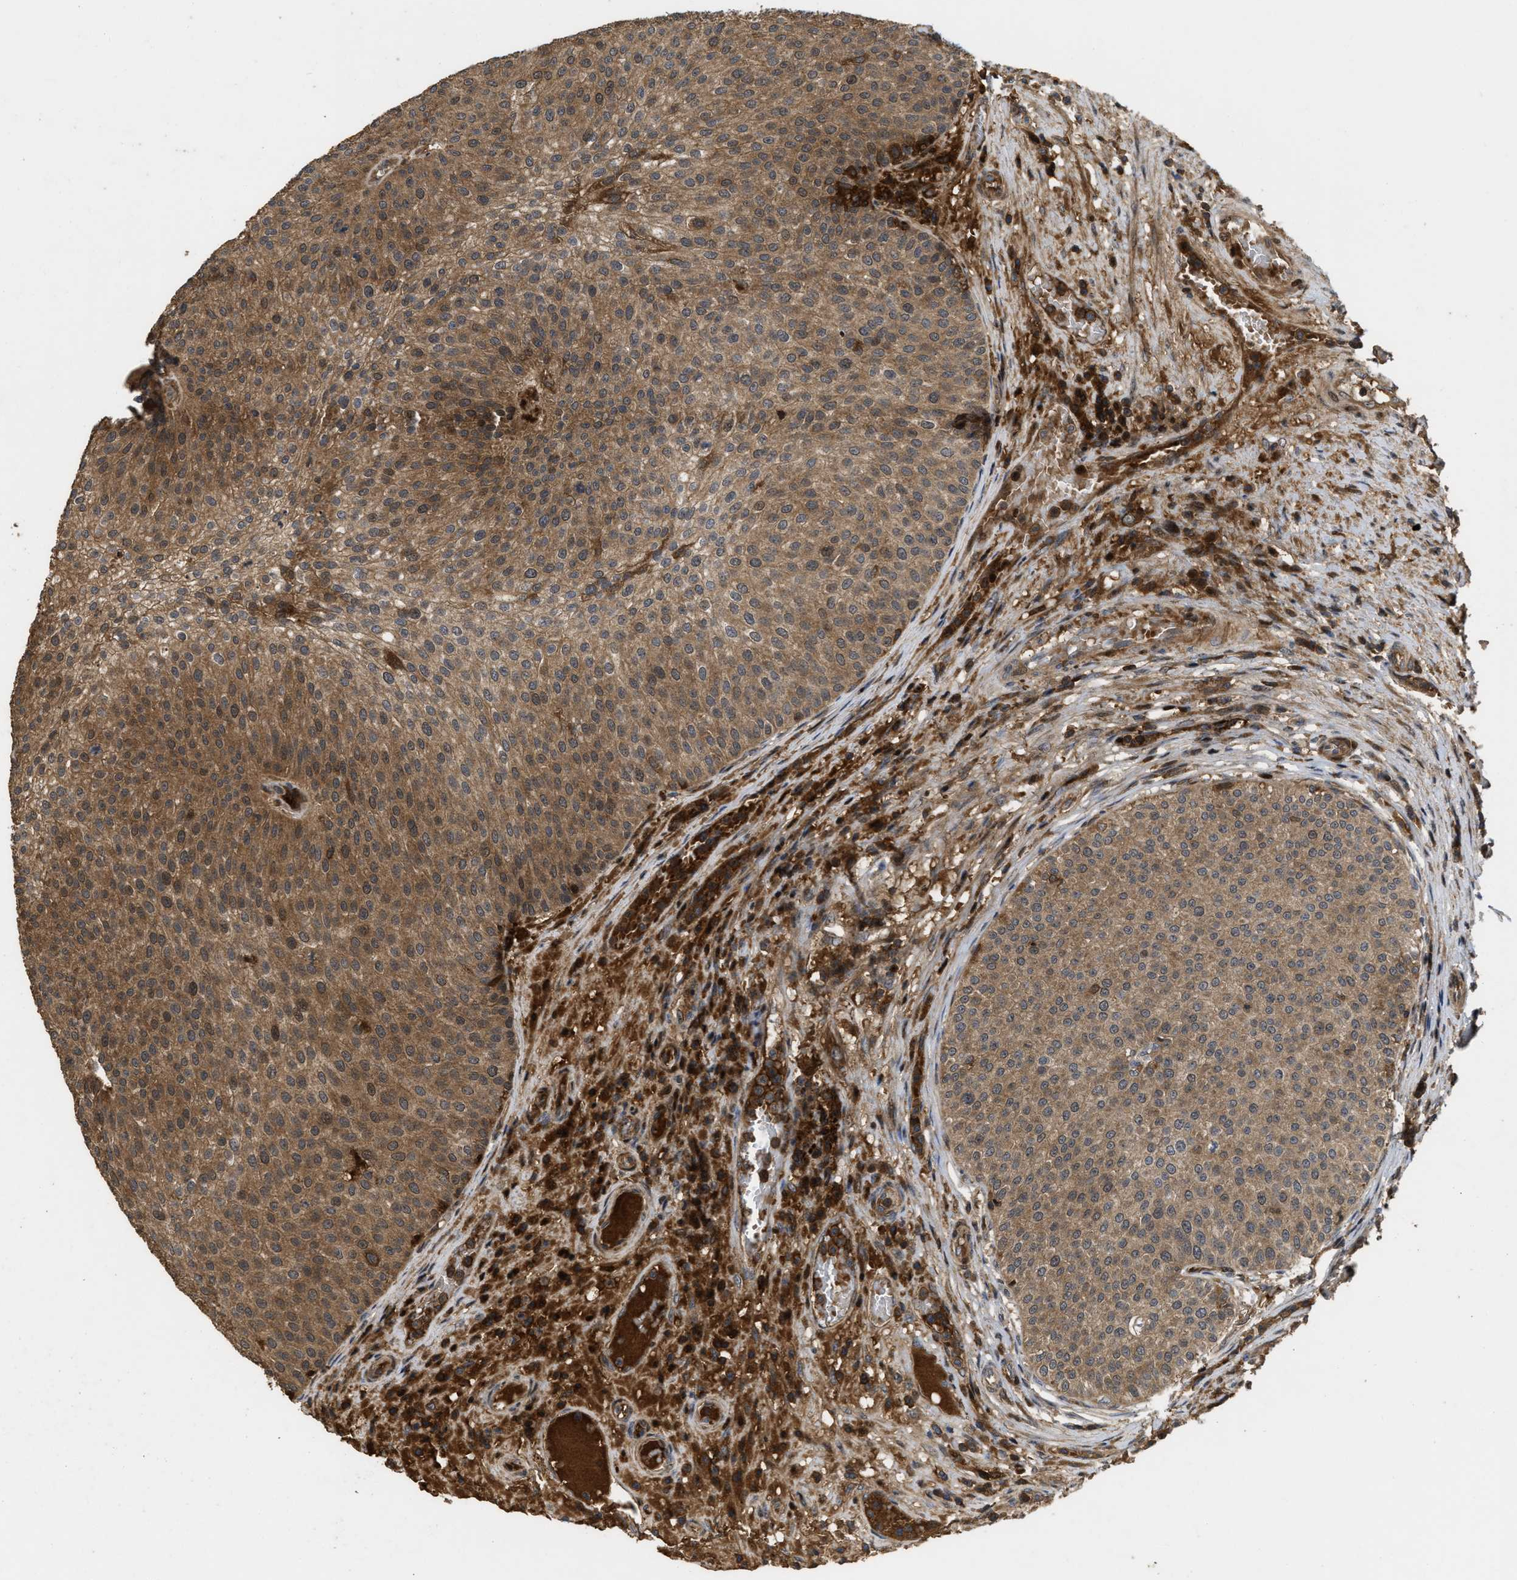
{"staining": {"intensity": "moderate", "quantity": ">75%", "location": "cytoplasmic/membranous,nuclear"}, "tissue": "urothelial cancer", "cell_type": "Tumor cells", "image_type": "cancer", "snomed": [{"axis": "morphology", "description": "Urothelial carcinoma, Low grade"}, {"axis": "topography", "description": "Smooth muscle"}, {"axis": "topography", "description": "Urinary bladder"}], "caption": "High-power microscopy captured an immunohistochemistry (IHC) photomicrograph of urothelial cancer, revealing moderate cytoplasmic/membranous and nuclear positivity in about >75% of tumor cells.", "gene": "CBR3", "patient": {"sex": "male", "age": 60}}